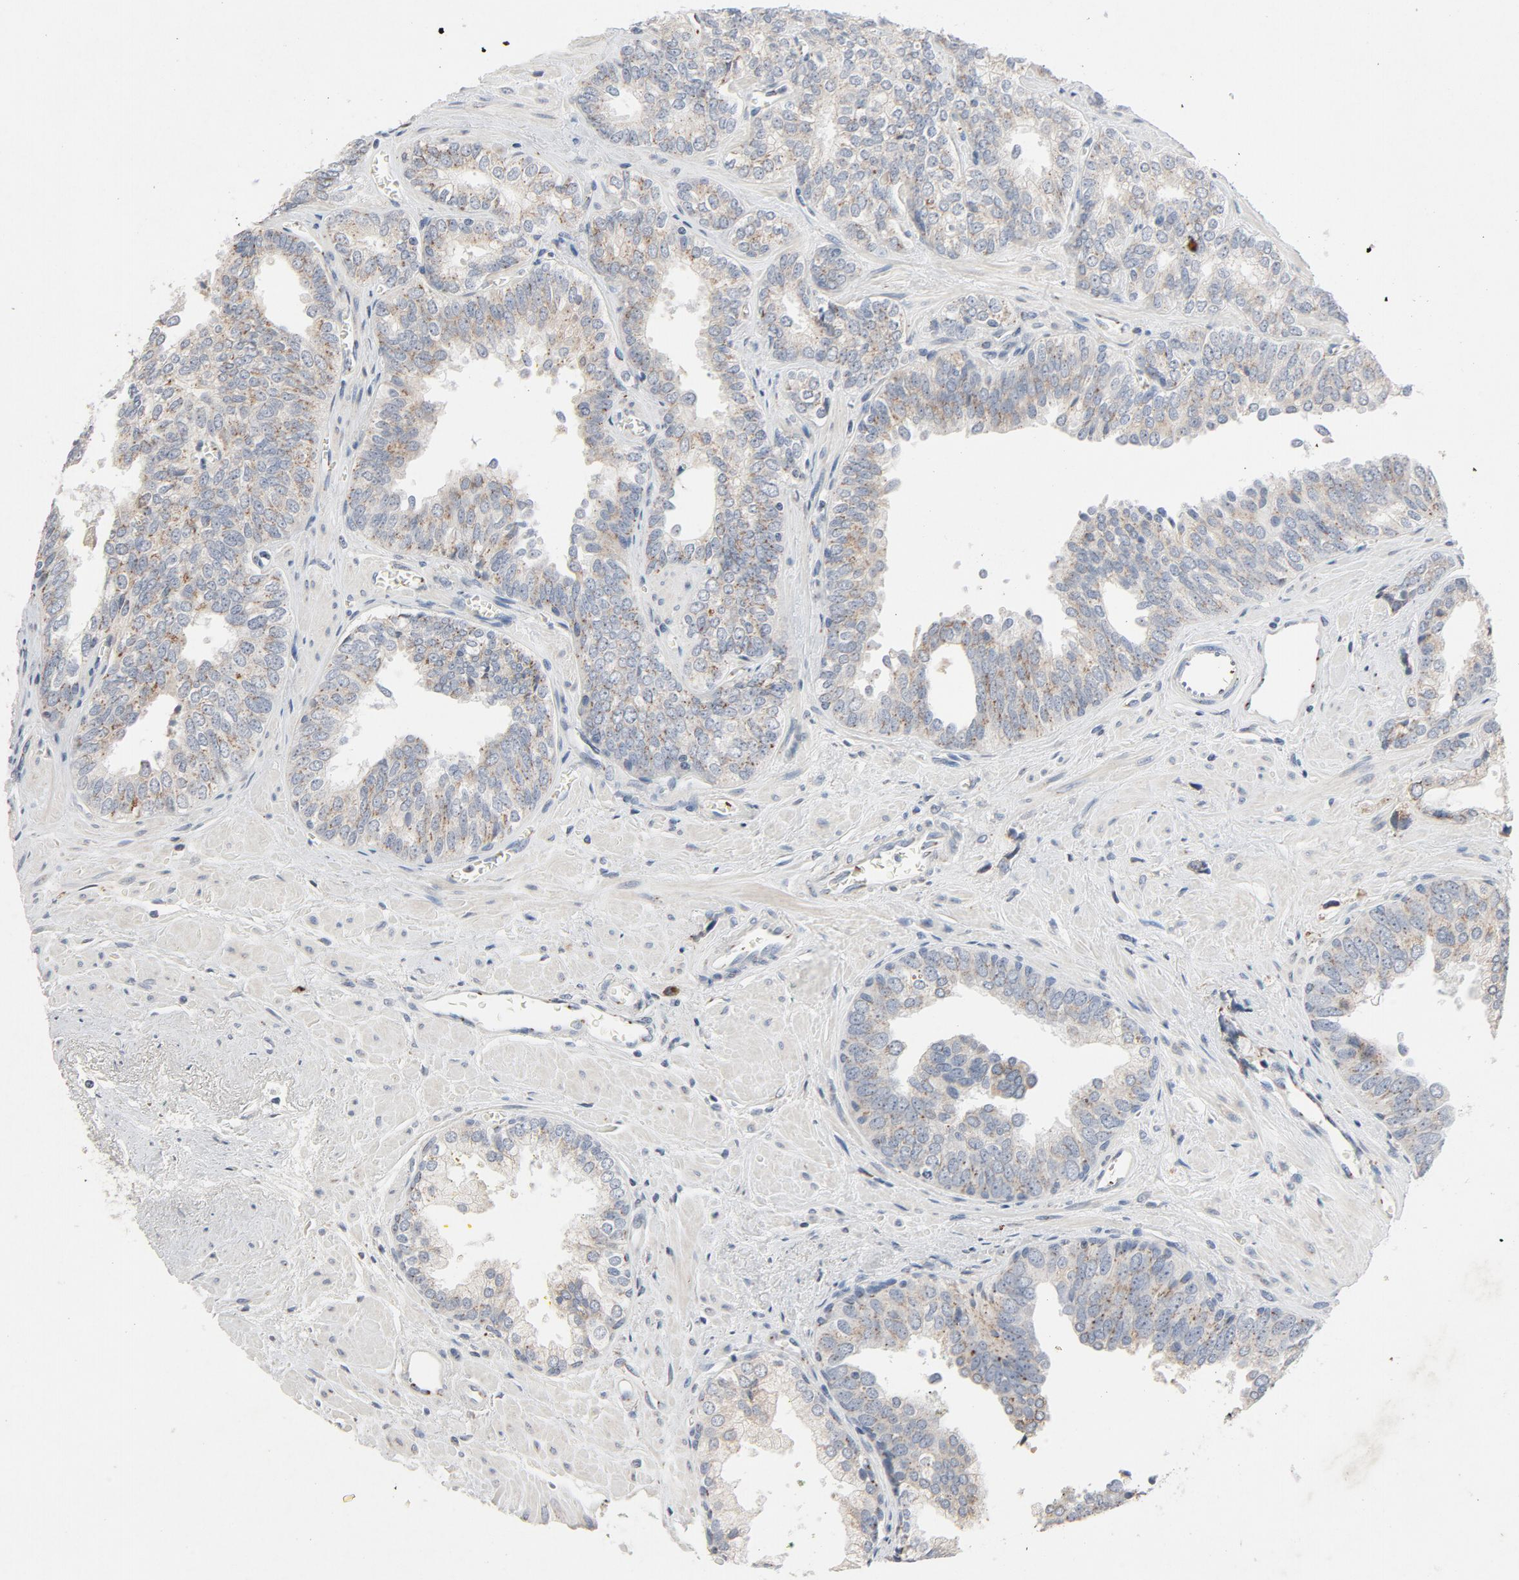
{"staining": {"intensity": "negative", "quantity": "none", "location": "none"}, "tissue": "prostate cancer", "cell_type": "Tumor cells", "image_type": "cancer", "snomed": [{"axis": "morphology", "description": "Adenocarcinoma, High grade"}, {"axis": "topography", "description": "Prostate"}], "caption": "Tumor cells show no significant protein positivity in prostate cancer.", "gene": "LMAN2", "patient": {"sex": "male", "age": 85}}